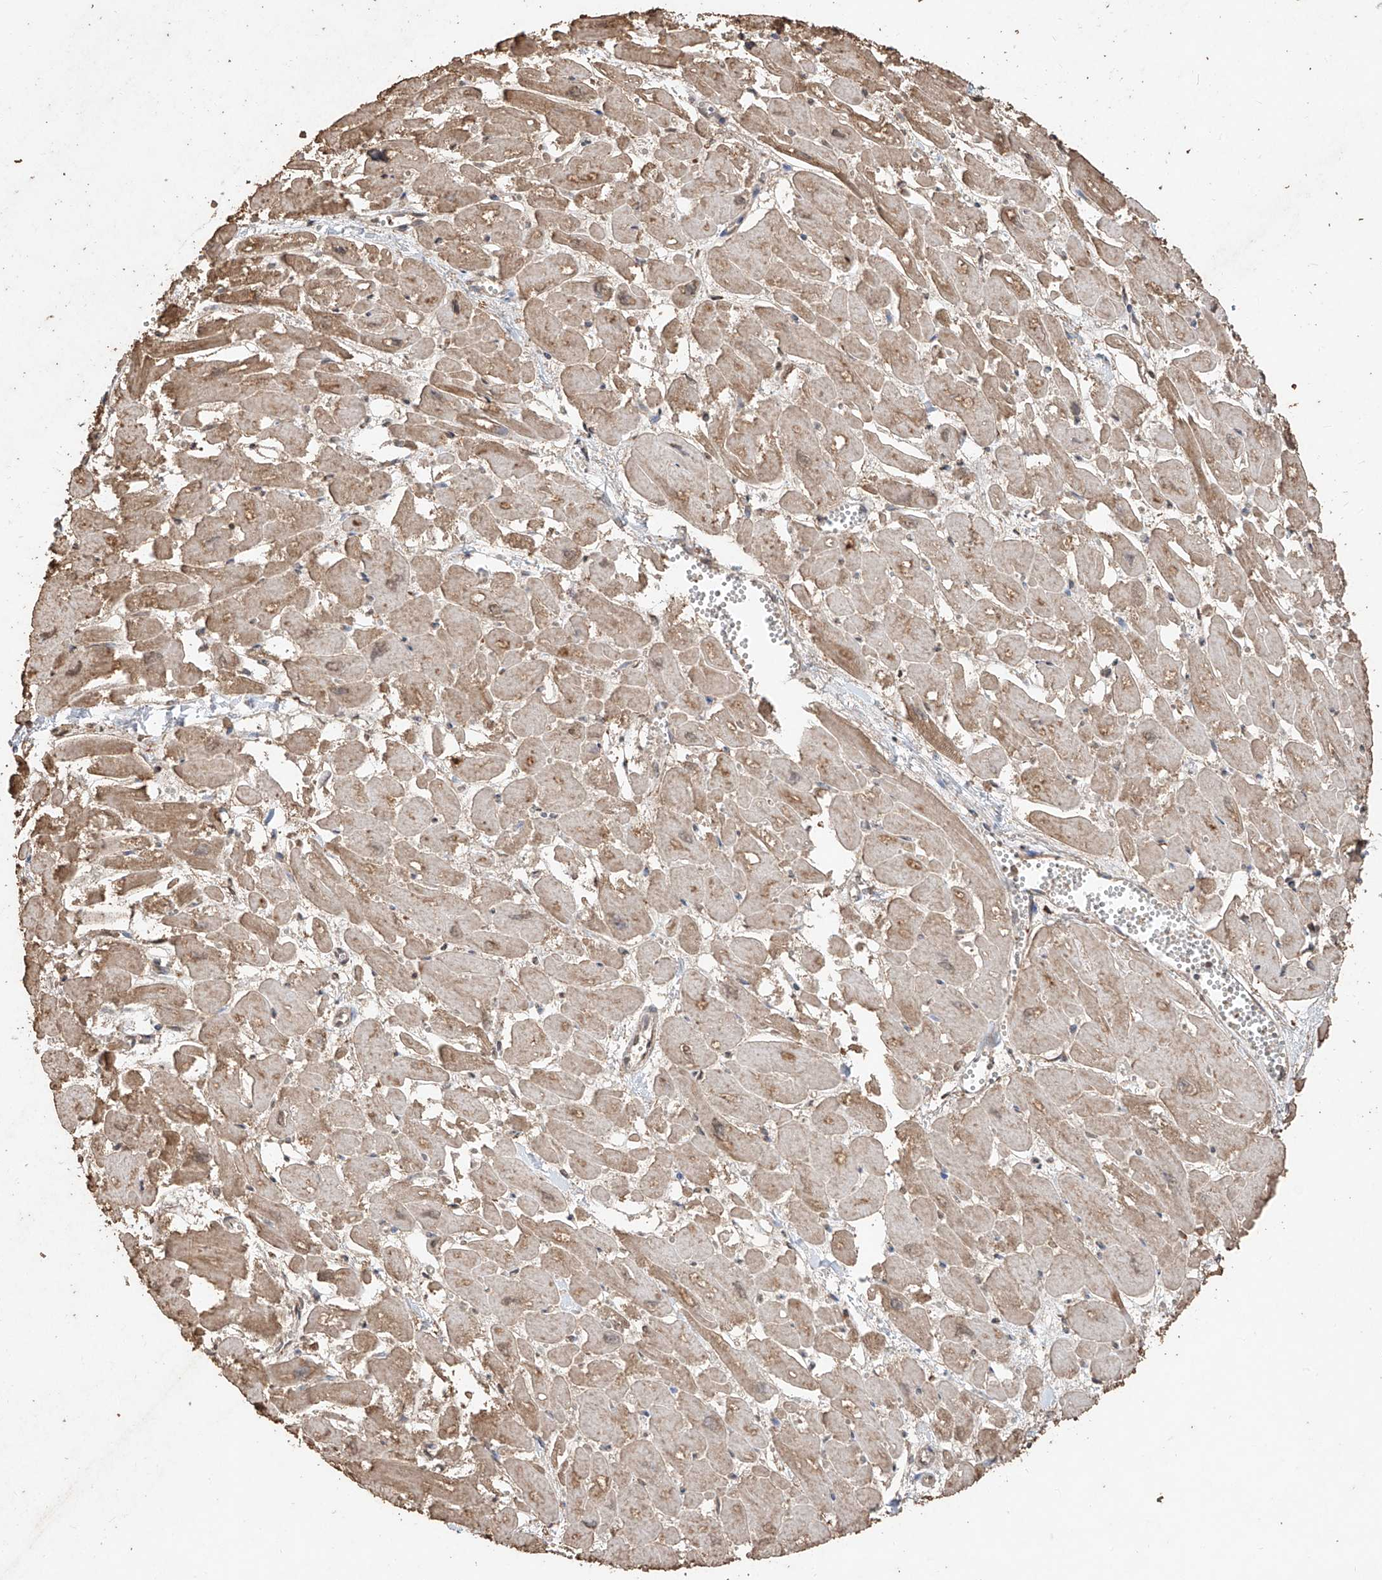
{"staining": {"intensity": "weak", "quantity": "25%-75%", "location": "cytoplasmic/membranous"}, "tissue": "heart muscle", "cell_type": "Cardiomyocytes", "image_type": "normal", "snomed": [{"axis": "morphology", "description": "Normal tissue, NOS"}, {"axis": "topography", "description": "Heart"}], "caption": "IHC image of unremarkable human heart muscle stained for a protein (brown), which shows low levels of weak cytoplasmic/membranous staining in approximately 25%-75% of cardiomyocytes.", "gene": "ELOVL1", "patient": {"sex": "male", "age": 54}}